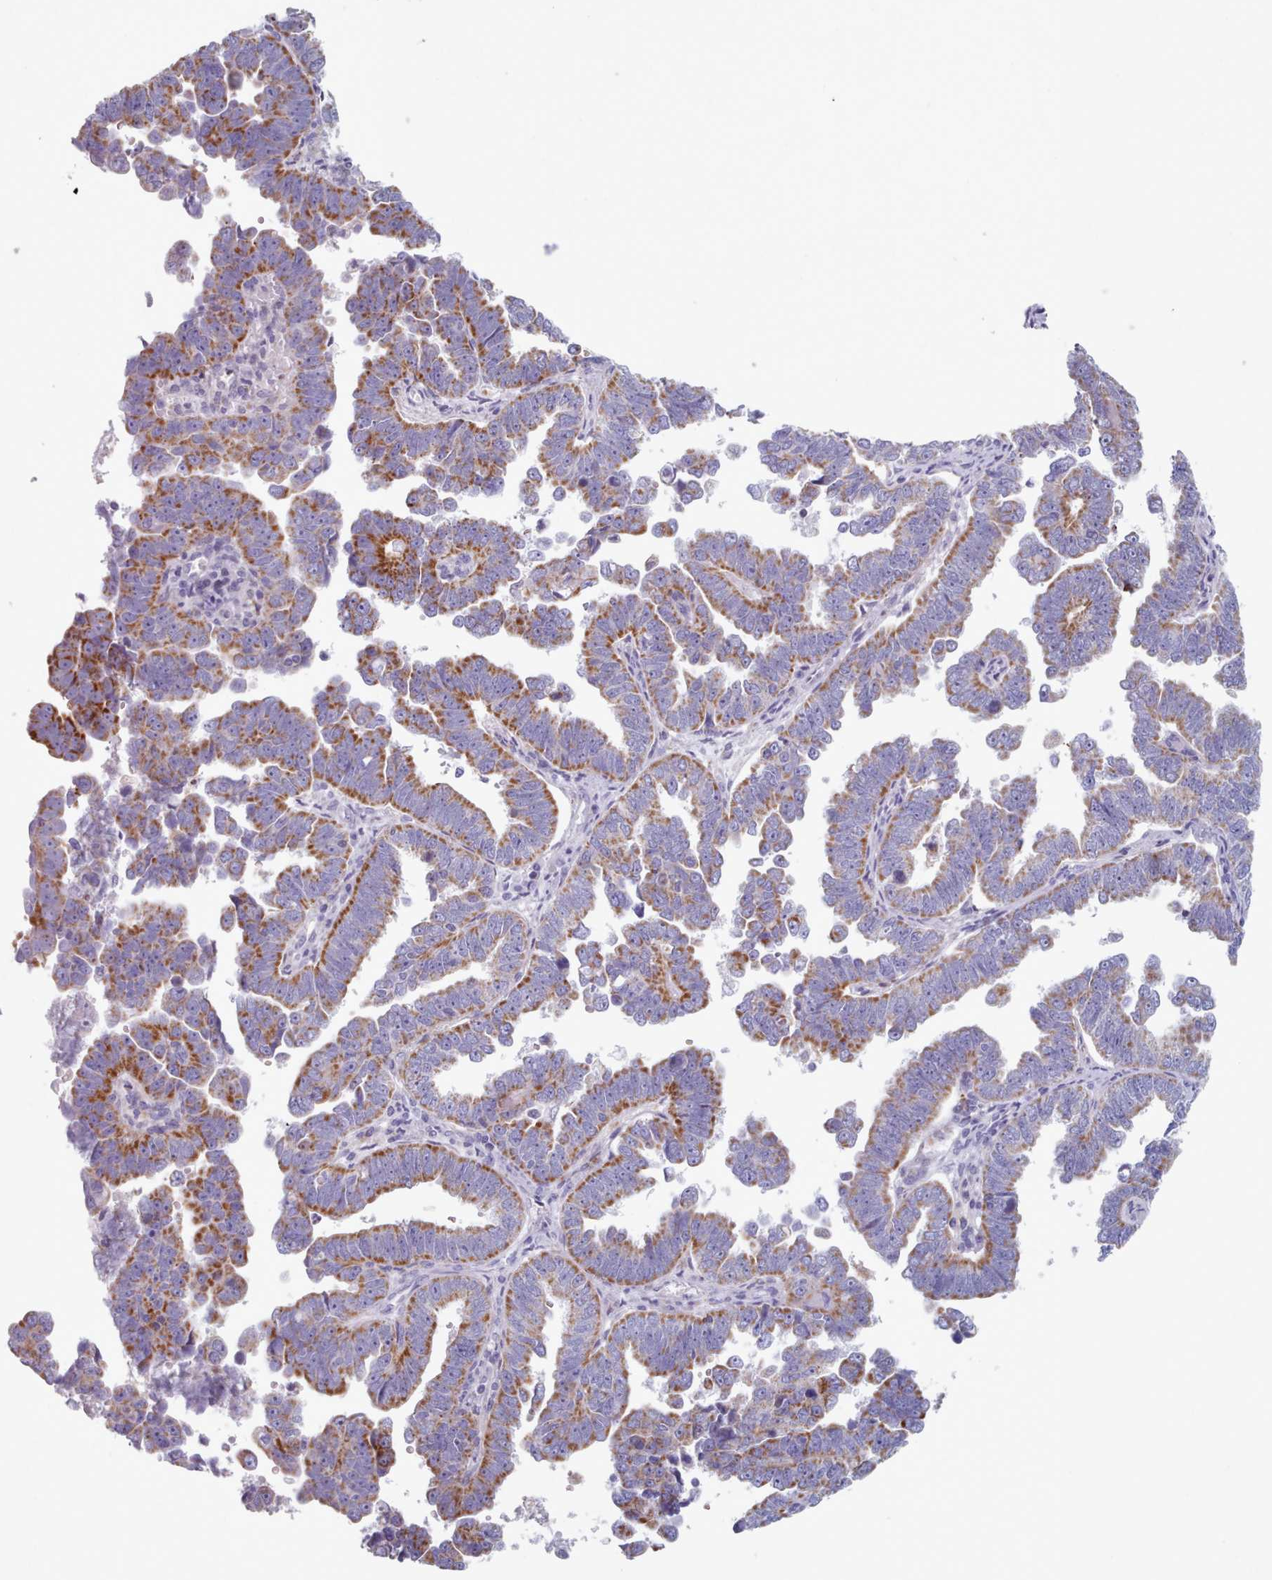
{"staining": {"intensity": "strong", "quantity": ">75%", "location": "cytoplasmic/membranous"}, "tissue": "endometrial cancer", "cell_type": "Tumor cells", "image_type": "cancer", "snomed": [{"axis": "morphology", "description": "Adenocarcinoma, NOS"}, {"axis": "topography", "description": "Endometrium"}], "caption": "High-power microscopy captured an IHC micrograph of endometrial adenocarcinoma, revealing strong cytoplasmic/membranous positivity in about >75% of tumor cells. (Stains: DAB (3,3'-diaminobenzidine) in brown, nuclei in blue, Microscopy: brightfield microscopy at high magnification).", "gene": "FAM170B", "patient": {"sex": "female", "age": 75}}